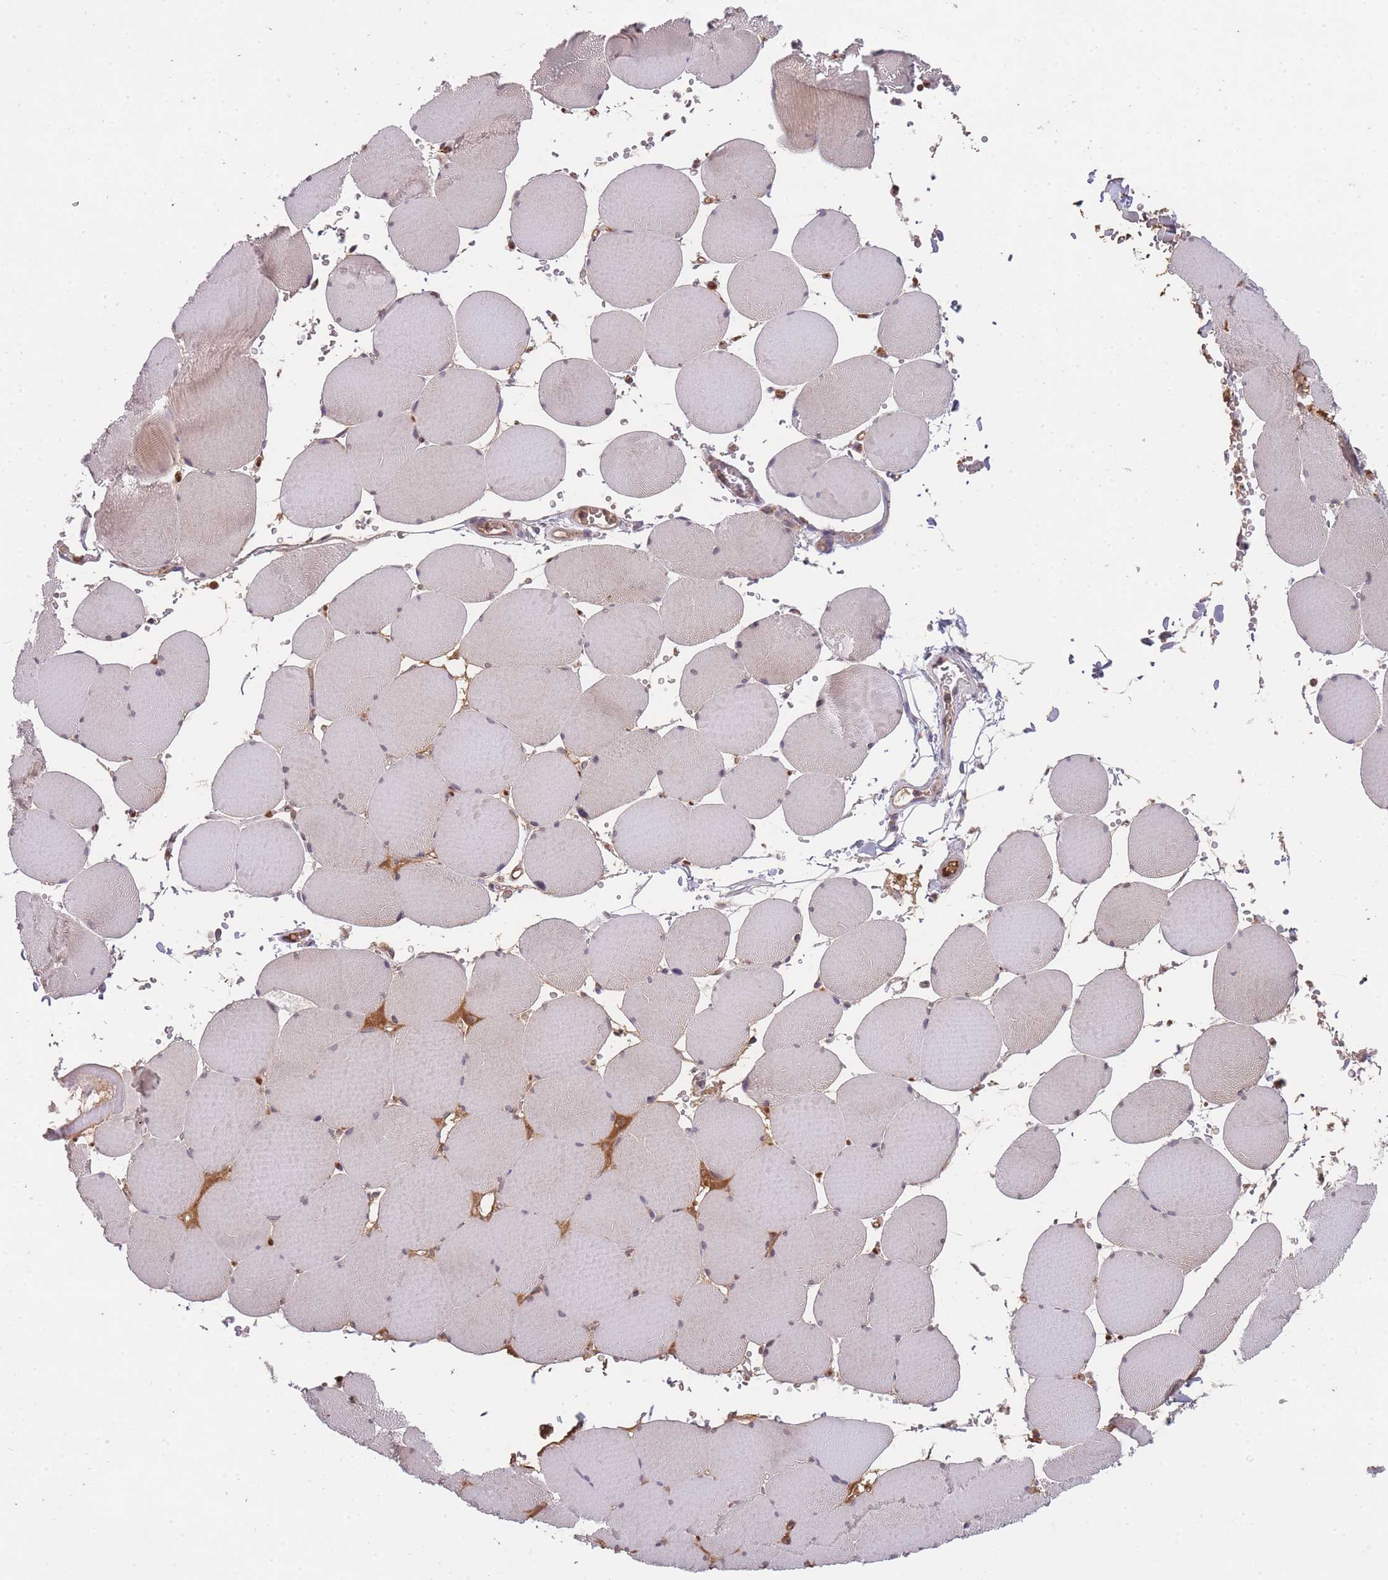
{"staining": {"intensity": "moderate", "quantity": "<25%", "location": "cytoplasmic/membranous"}, "tissue": "skeletal muscle", "cell_type": "Myocytes", "image_type": "normal", "snomed": [{"axis": "morphology", "description": "Normal tissue, NOS"}, {"axis": "topography", "description": "Skeletal muscle"}, {"axis": "topography", "description": "Head-Neck"}], "caption": "High-power microscopy captured an immunohistochemistry histopathology image of unremarkable skeletal muscle, revealing moderate cytoplasmic/membranous positivity in approximately <25% of myocytes. (DAB IHC with brightfield microscopy, high magnification).", "gene": "RALGDS", "patient": {"sex": "male", "age": 66}}